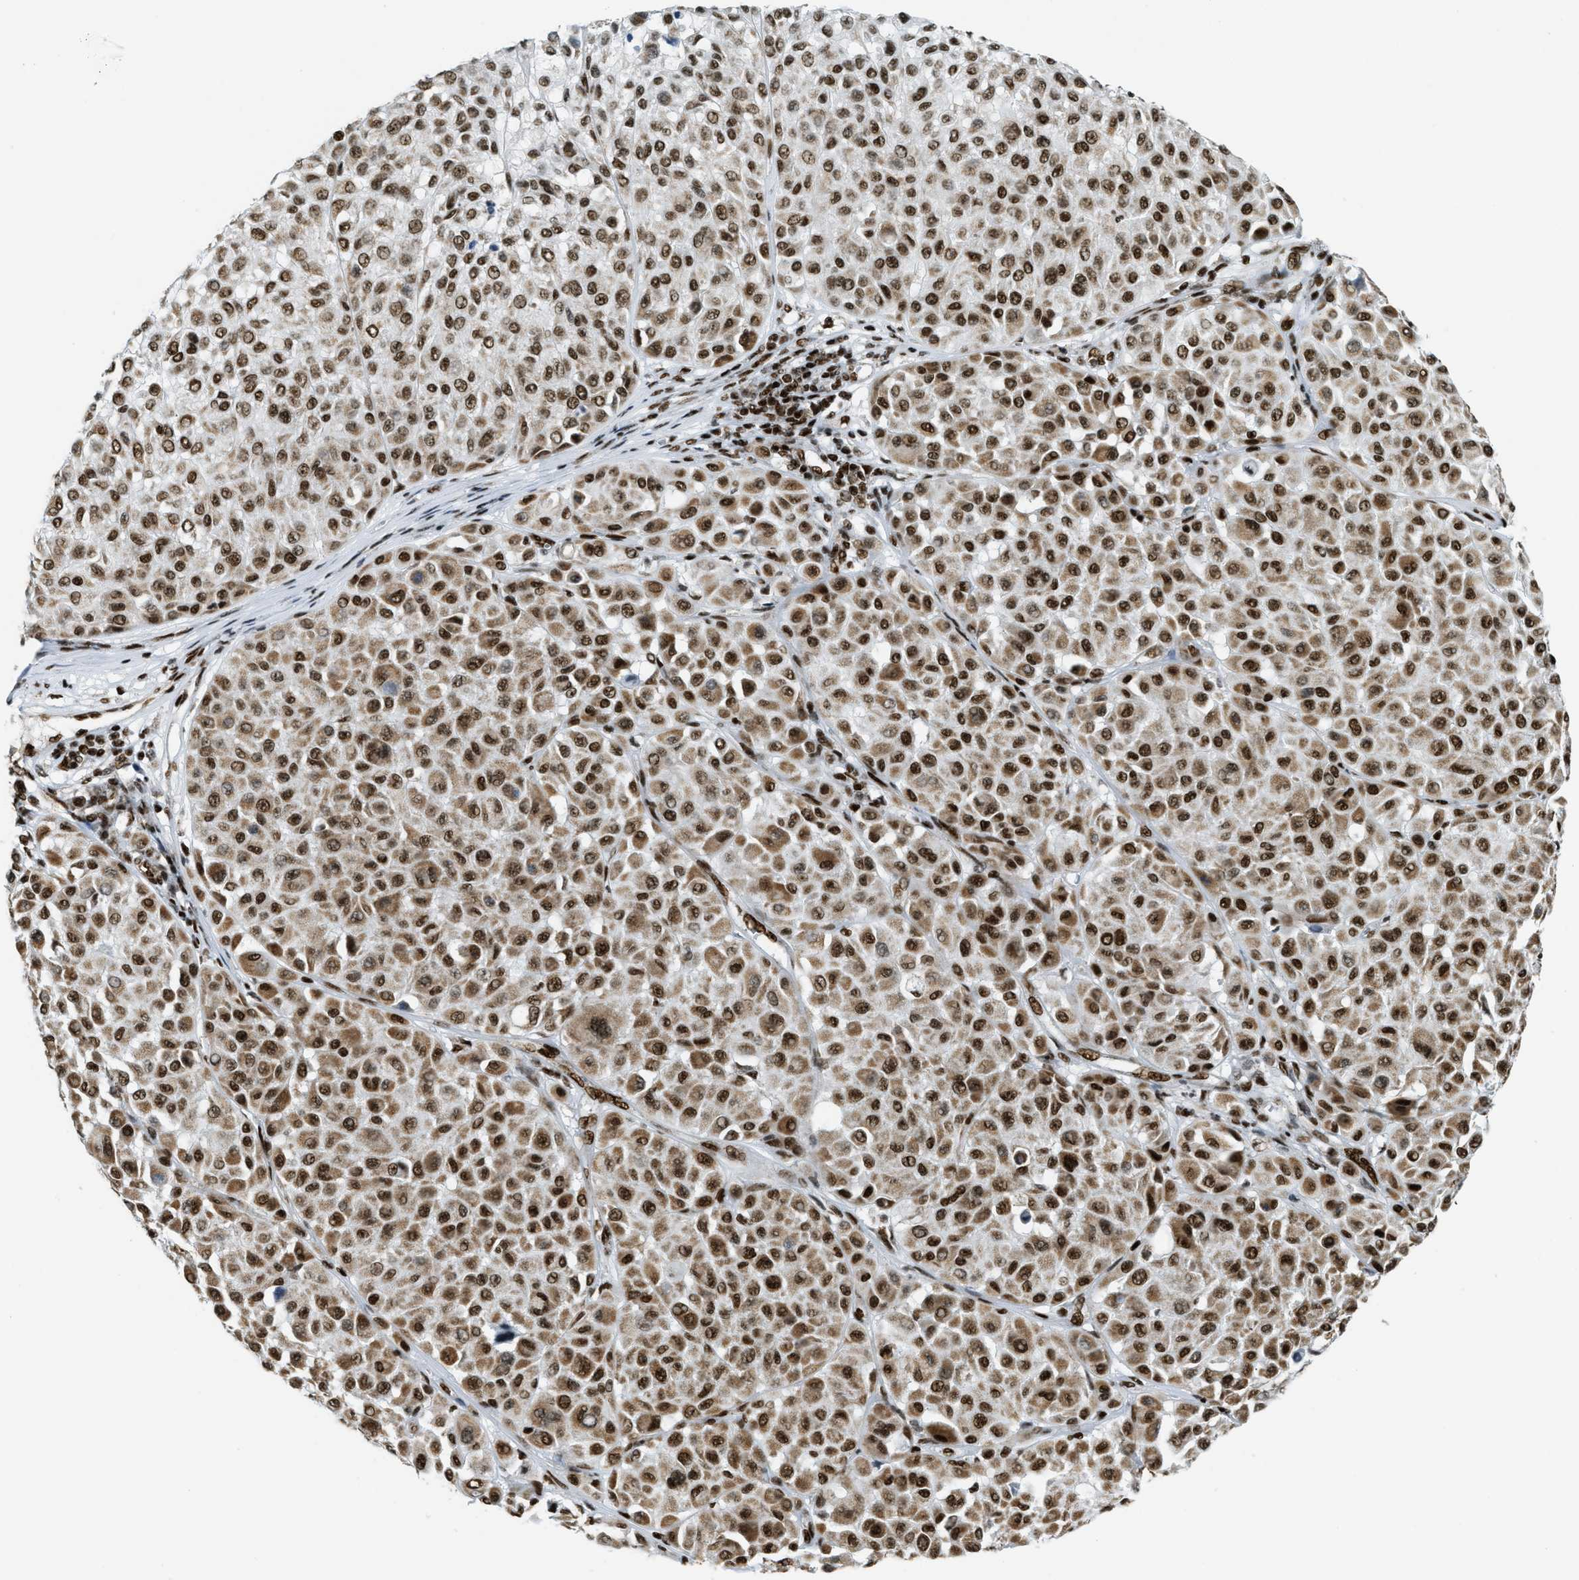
{"staining": {"intensity": "moderate", "quantity": ">75%", "location": "cytoplasmic/membranous,nuclear"}, "tissue": "melanoma", "cell_type": "Tumor cells", "image_type": "cancer", "snomed": [{"axis": "morphology", "description": "Malignant melanoma, Metastatic site"}, {"axis": "topography", "description": "Soft tissue"}], "caption": "Protein staining of malignant melanoma (metastatic site) tissue shows moderate cytoplasmic/membranous and nuclear staining in about >75% of tumor cells.", "gene": "GABPB1", "patient": {"sex": "male", "age": 41}}